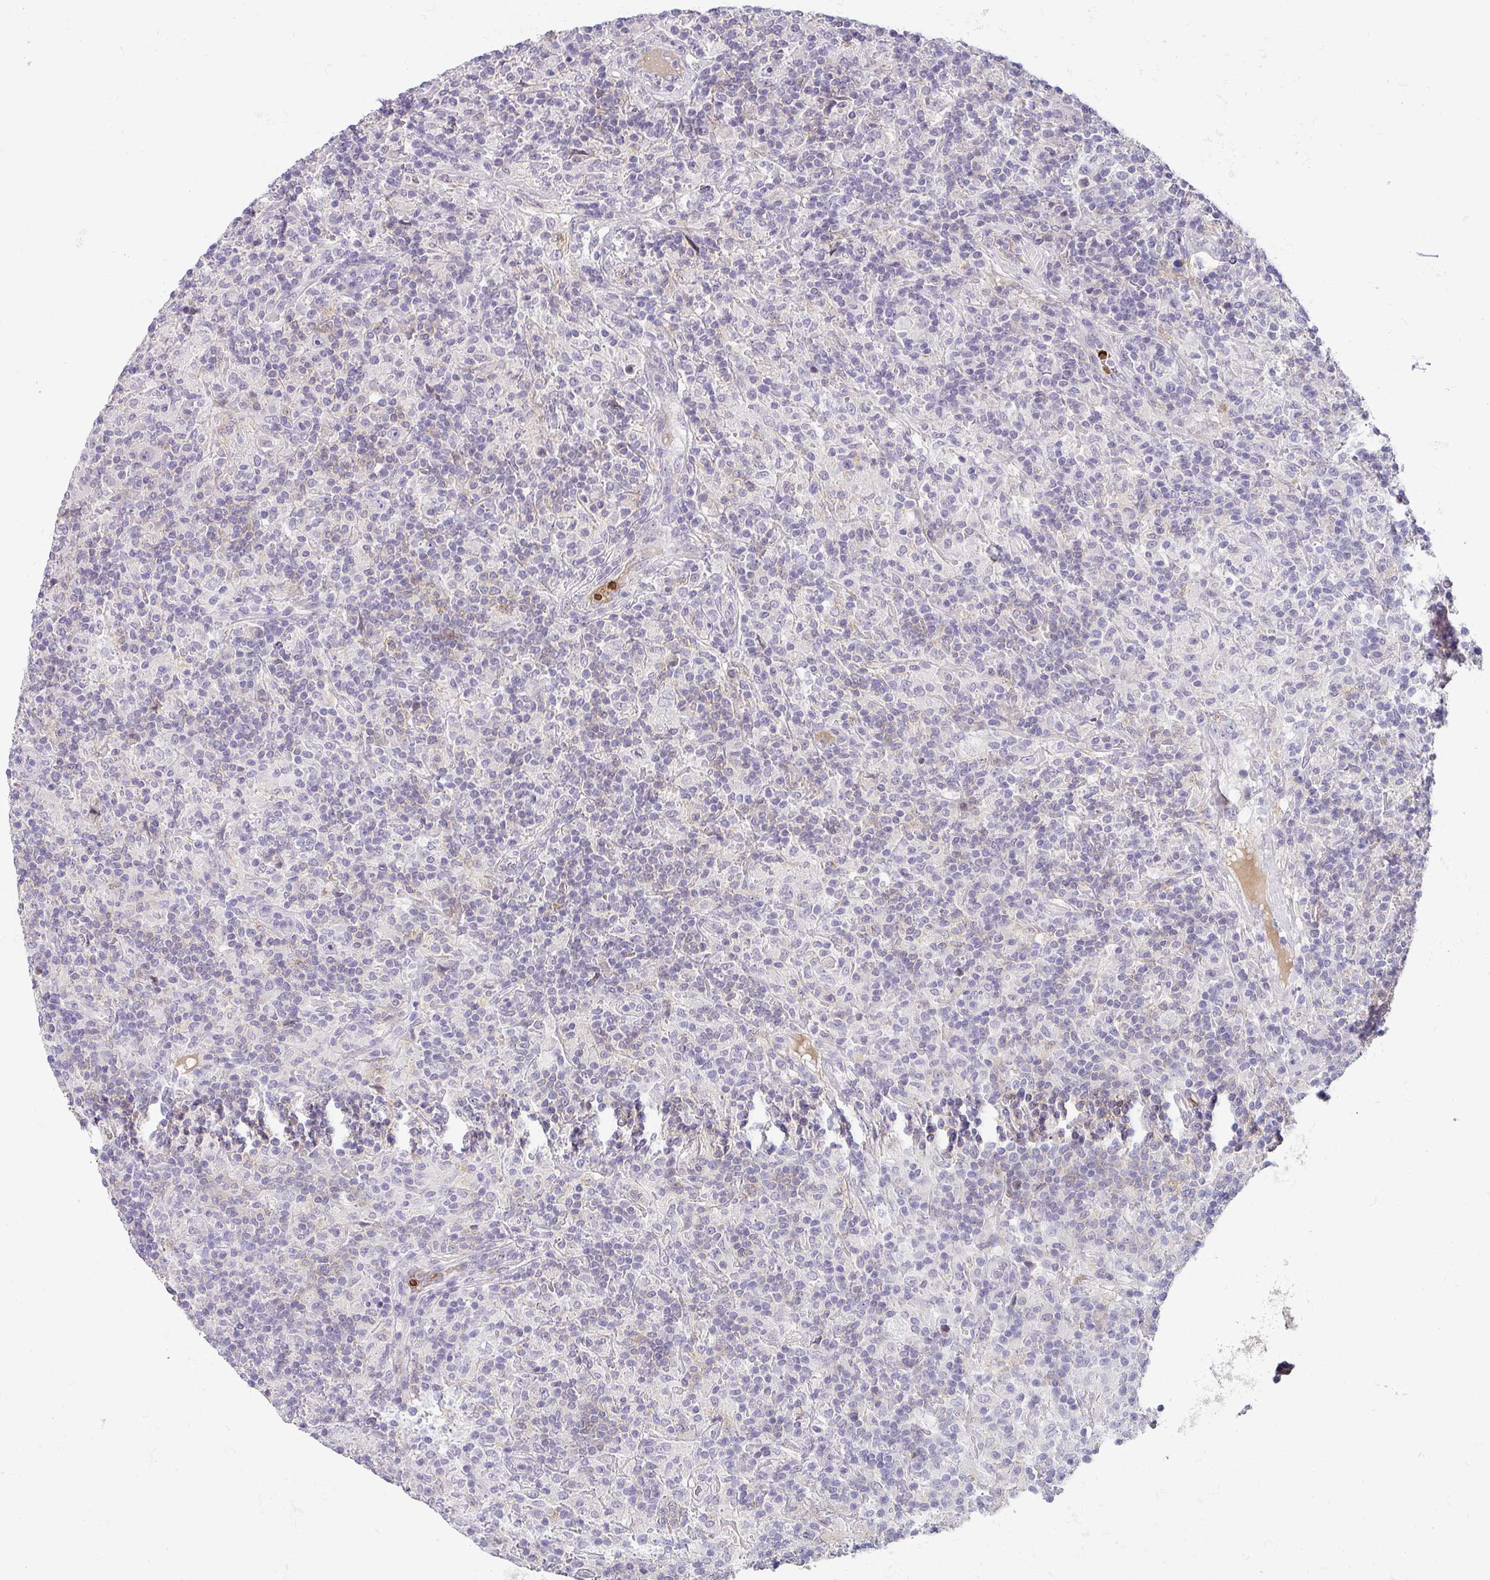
{"staining": {"intensity": "negative", "quantity": "none", "location": "none"}, "tissue": "lymphoma", "cell_type": "Tumor cells", "image_type": "cancer", "snomed": [{"axis": "morphology", "description": "Hodgkin's disease, NOS"}, {"axis": "topography", "description": "Lymph node"}], "caption": "IHC image of human lymphoma stained for a protein (brown), which demonstrates no staining in tumor cells. Nuclei are stained in blue.", "gene": "BTLA", "patient": {"sex": "male", "age": 70}}